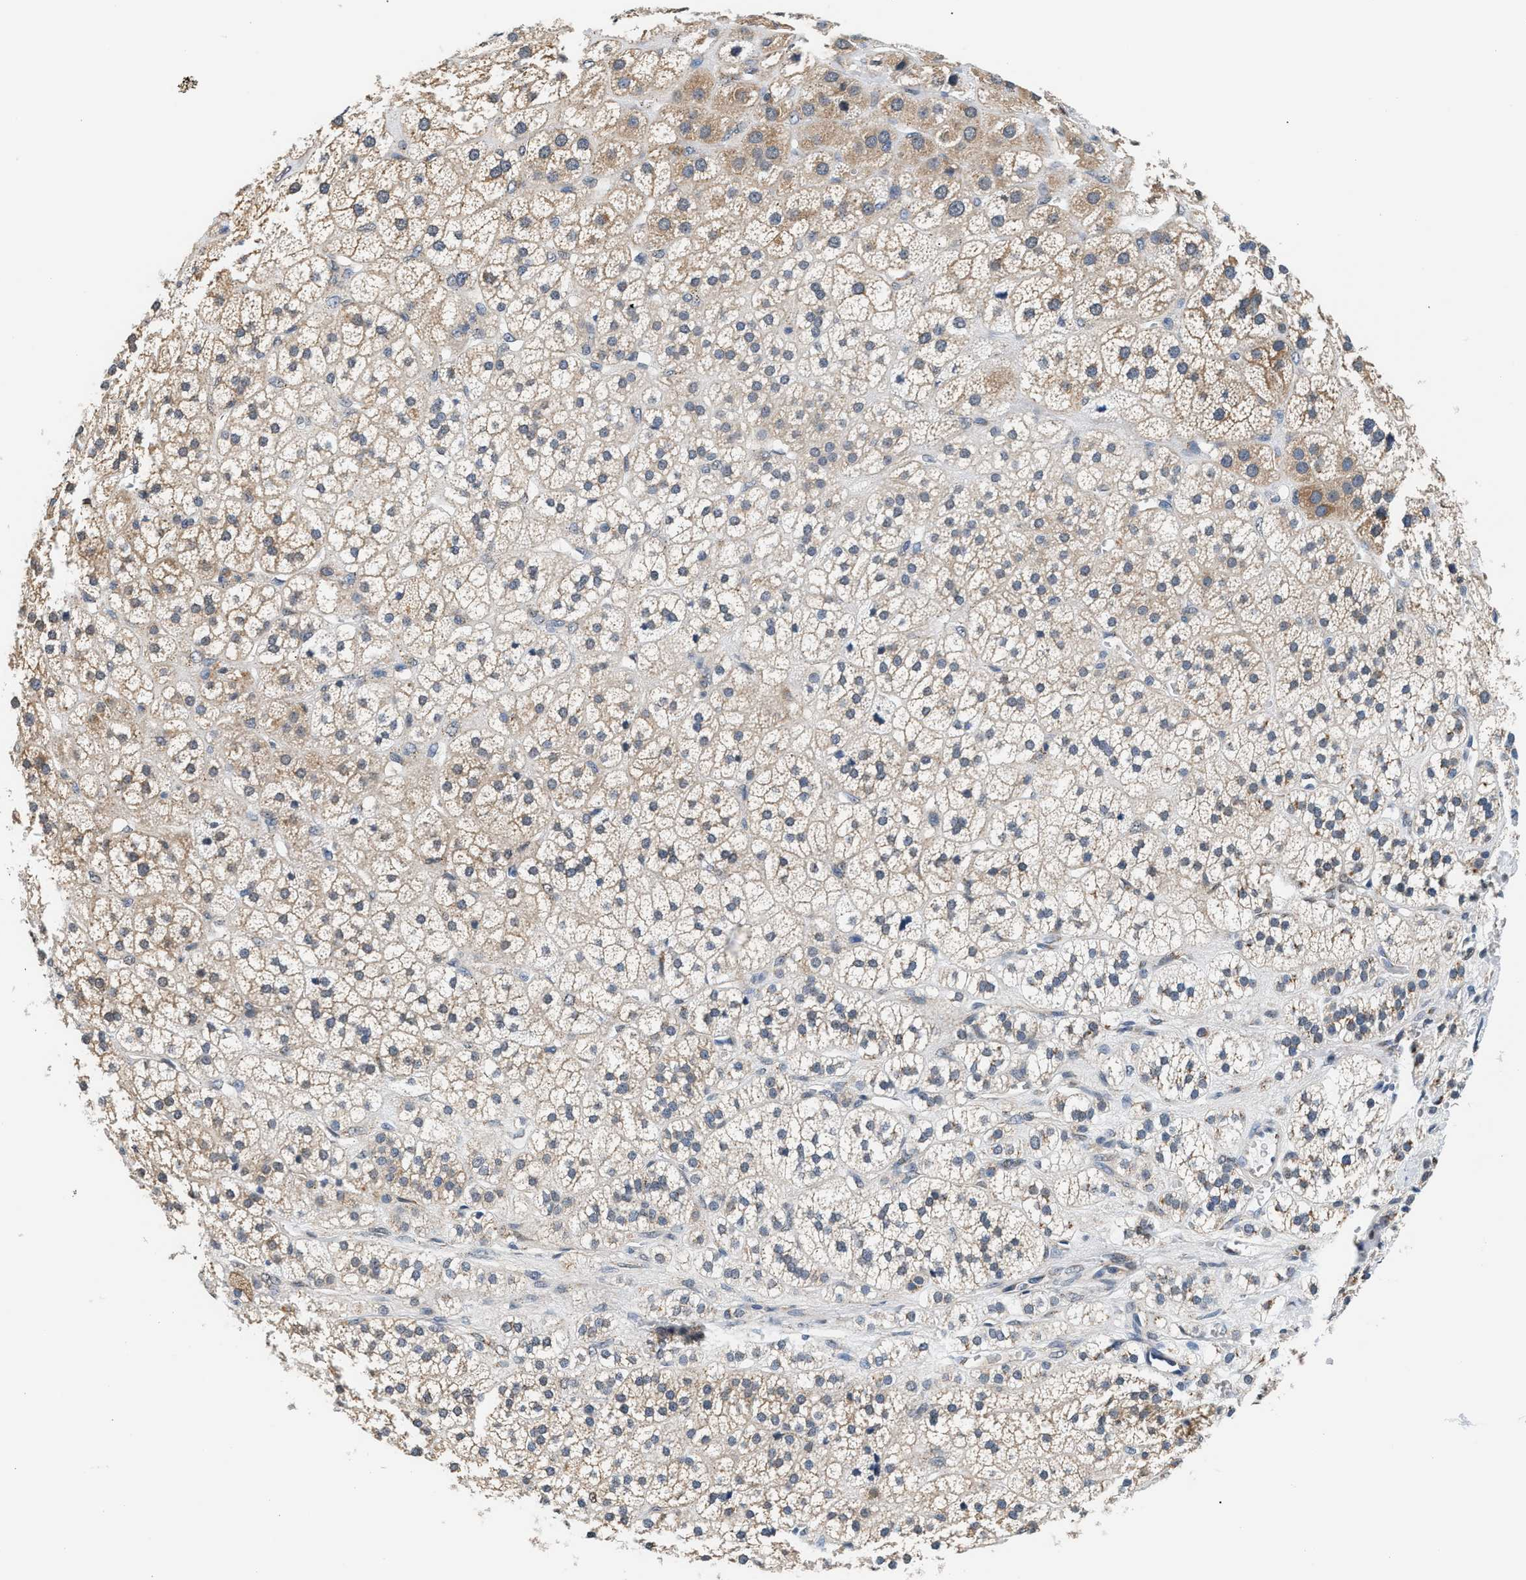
{"staining": {"intensity": "weak", "quantity": ">75%", "location": "cytoplasmic/membranous"}, "tissue": "adrenal gland", "cell_type": "Glandular cells", "image_type": "normal", "snomed": [{"axis": "morphology", "description": "Normal tissue, NOS"}, {"axis": "topography", "description": "Adrenal gland"}], "caption": "An IHC image of unremarkable tissue is shown. Protein staining in brown labels weak cytoplasmic/membranous positivity in adrenal gland within glandular cells. The staining was performed using DAB, with brown indicating positive protein expression. Nuclei are stained blue with hematoxylin.", "gene": "KCNMB2", "patient": {"sex": "male", "age": 56}}